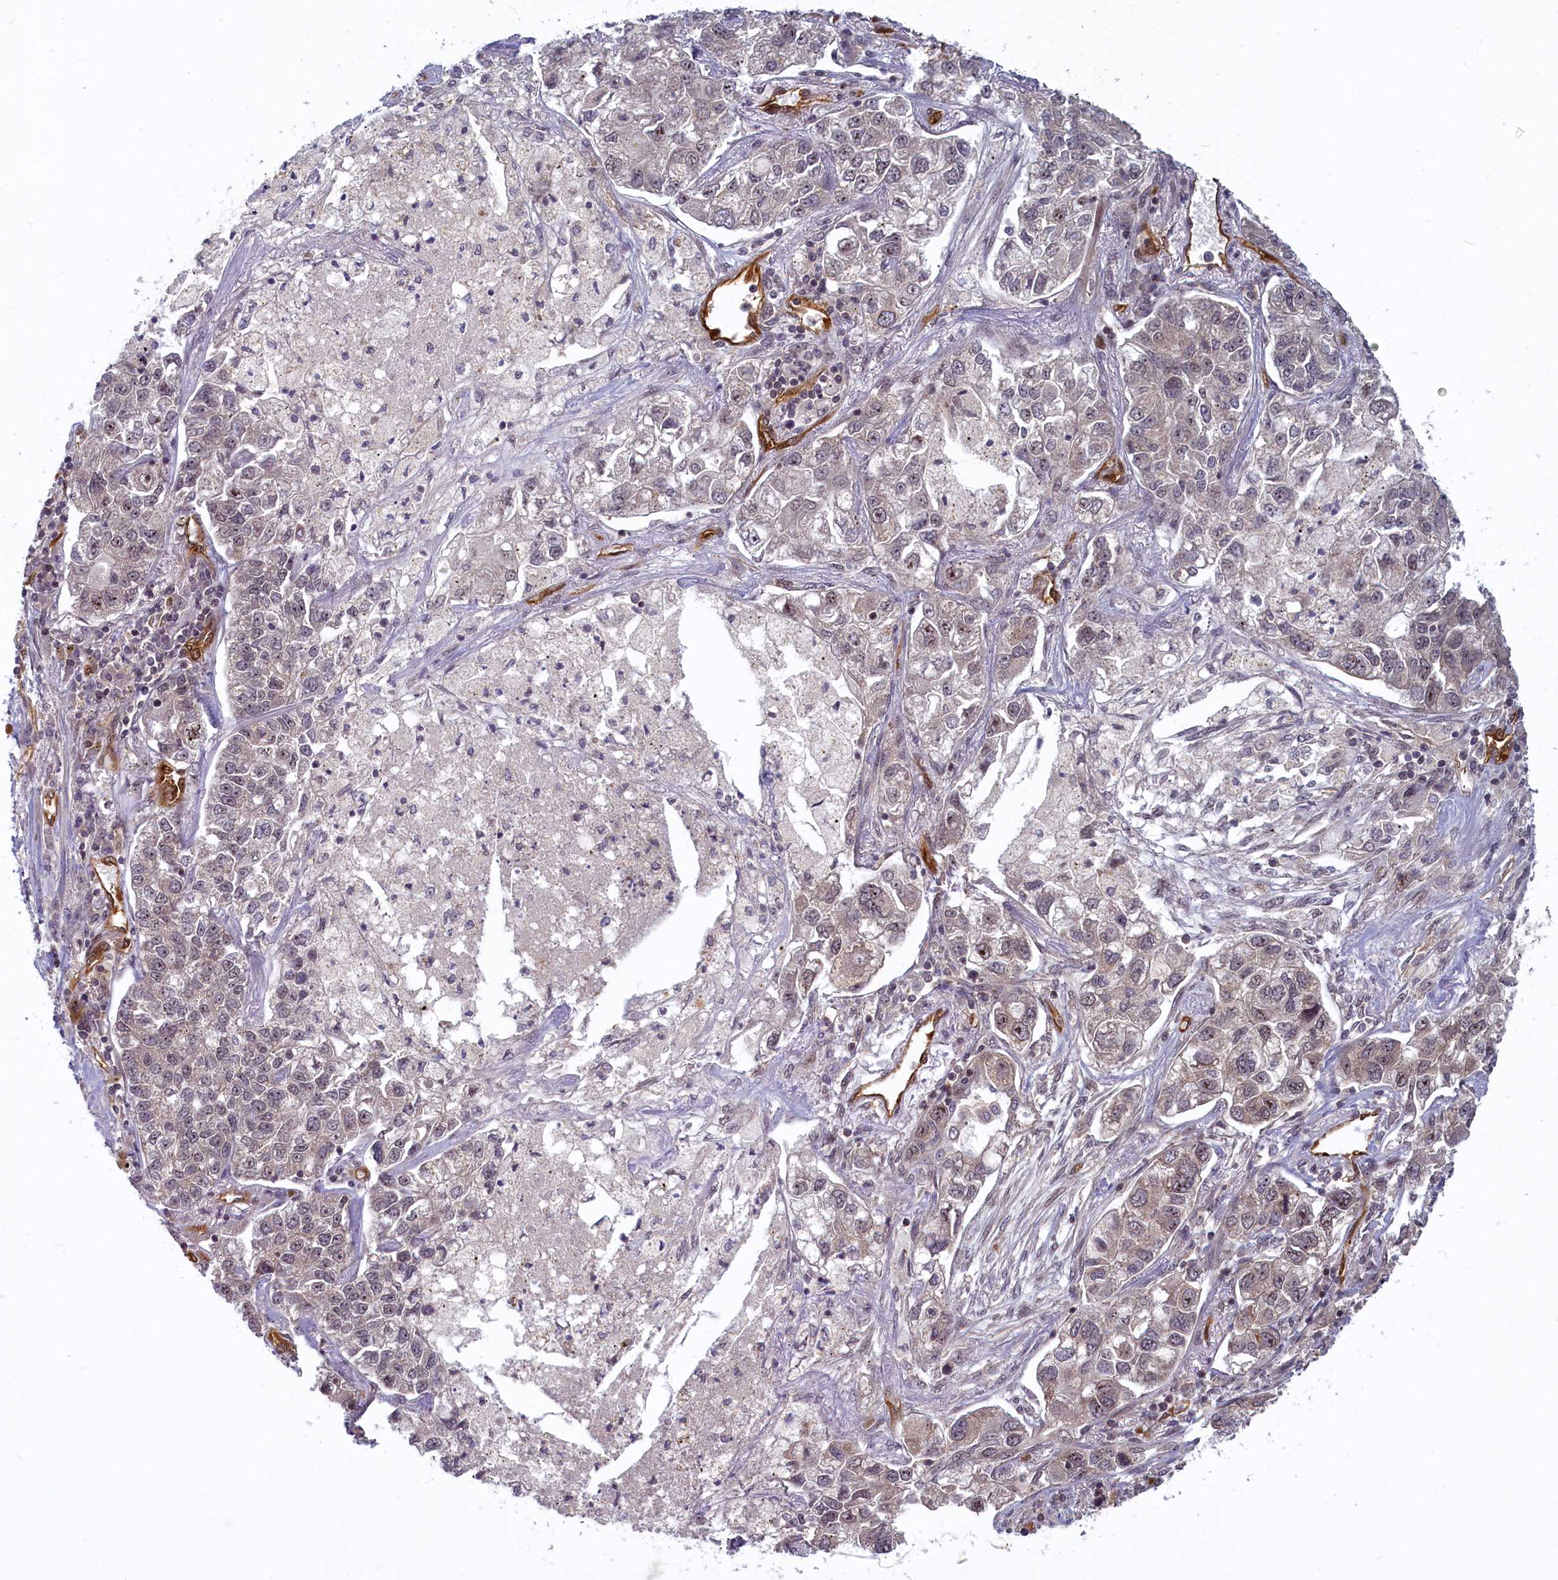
{"staining": {"intensity": "weak", "quantity": "<25%", "location": "nuclear"}, "tissue": "lung cancer", "cell_type": "Tumor cells", "image_type": "cancer", "snomed": [{"axis": "morphology", "description": "Adenocarcinoma, NOS"}, {"axis": "topography", "description": "Lung"}], "caption": "Tumor cells are negative for brown protein staining in lung cancer (adenocarcinoma).", "gene": "SNRK", "patient": {"sex": "male", "age": 49}}